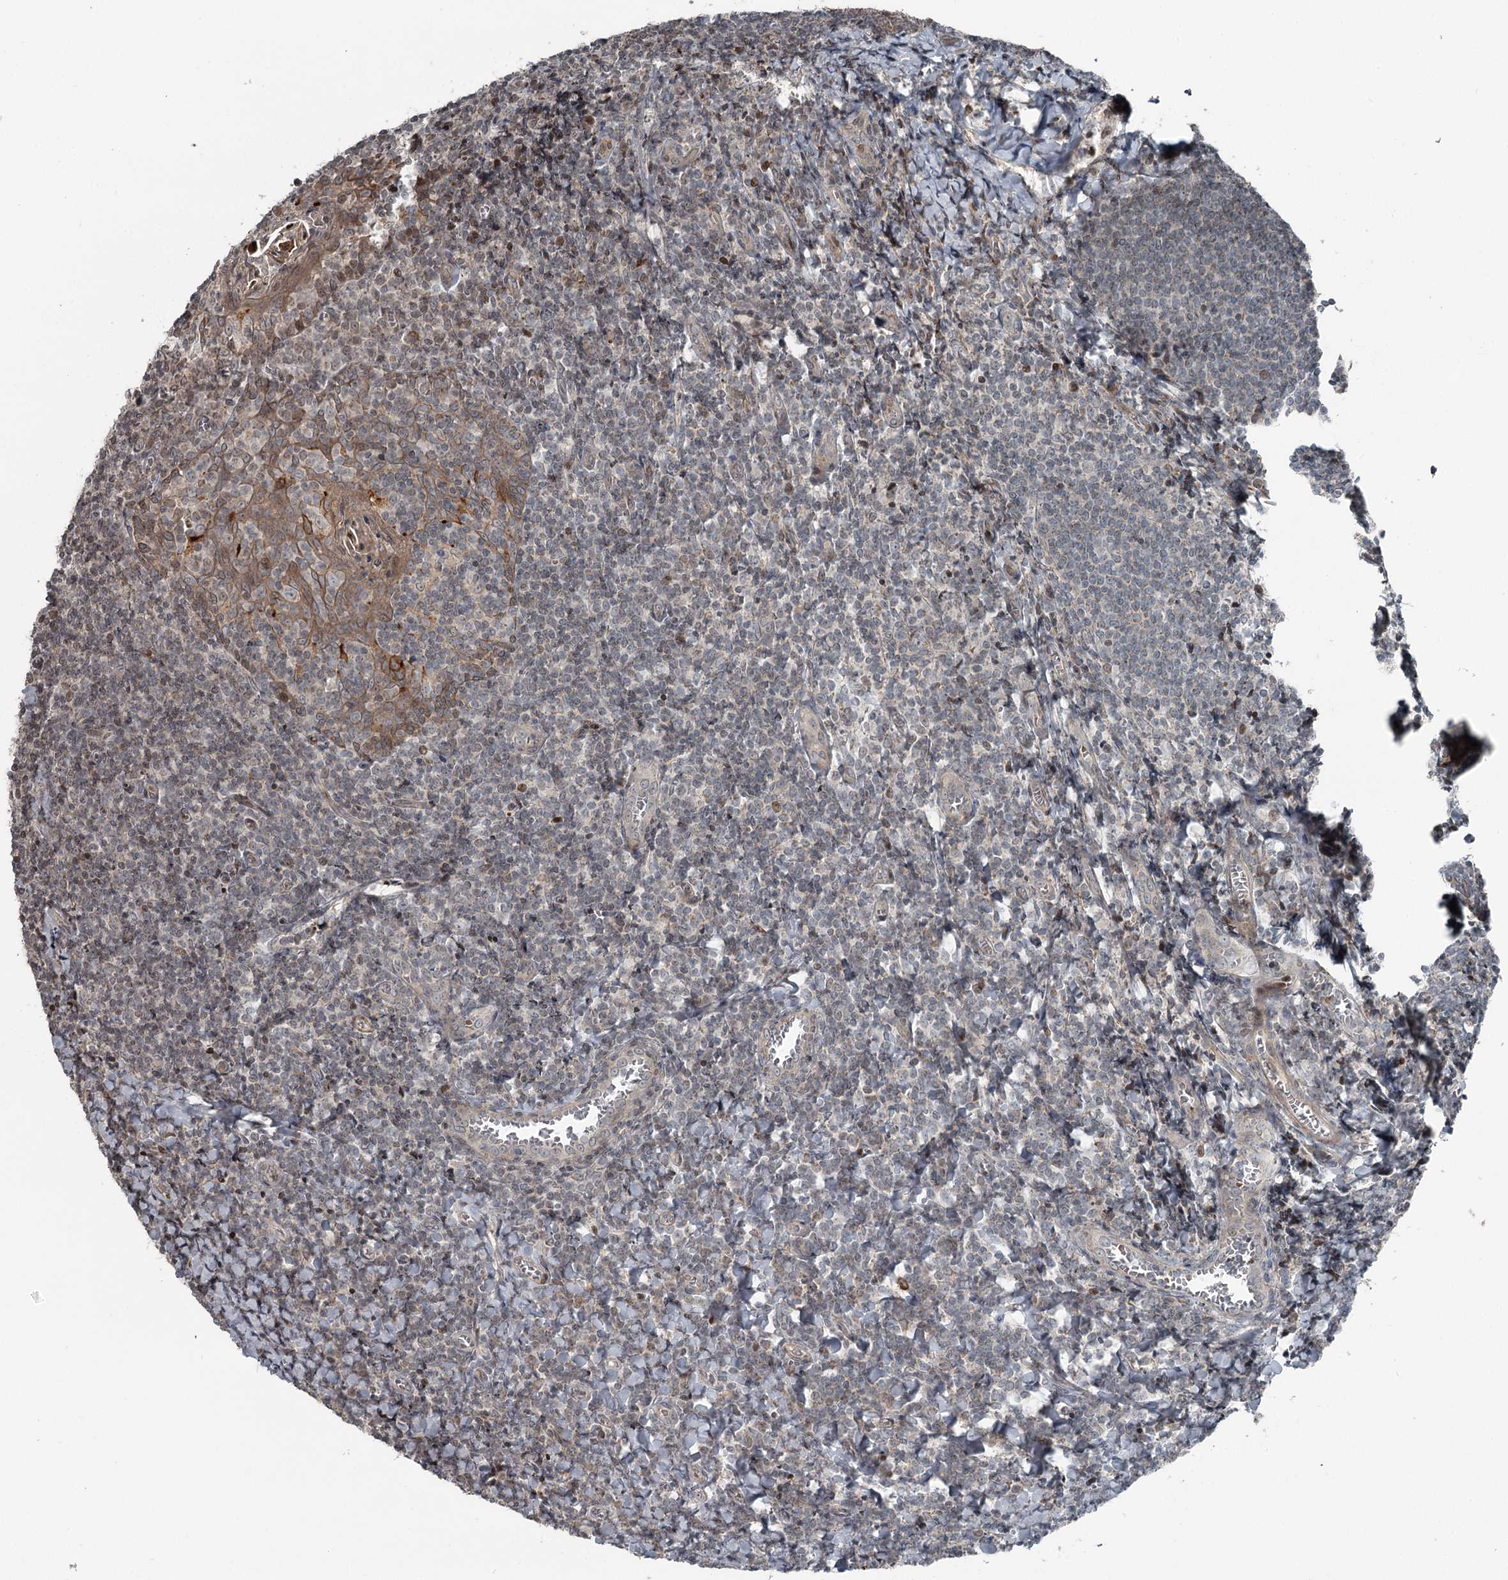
{"staining": {"intensity": "negative", "quantity": "none", "location": "none"}, "tissue": "tonsil", "cell_type": "Germinal center cells", "image_type": "normal", "snomed": [{"axis": "morphology", "description": "Normal tissue, NOS"}, {"axis": "topography", "description": "Tonsil"}], "caption": "Immunohistochemistry (IHC) of benign human tonsil exhibits no expression in germinal center cells. (Stains: DAB (3,3'-diaminobenzidine) immunohistochemistry with hematoxylin counter stain, Microscopy: brightfield microscopy at high magnification).", "gene": "RASSF8", "patient": {"sex": "male", "age": 27}}